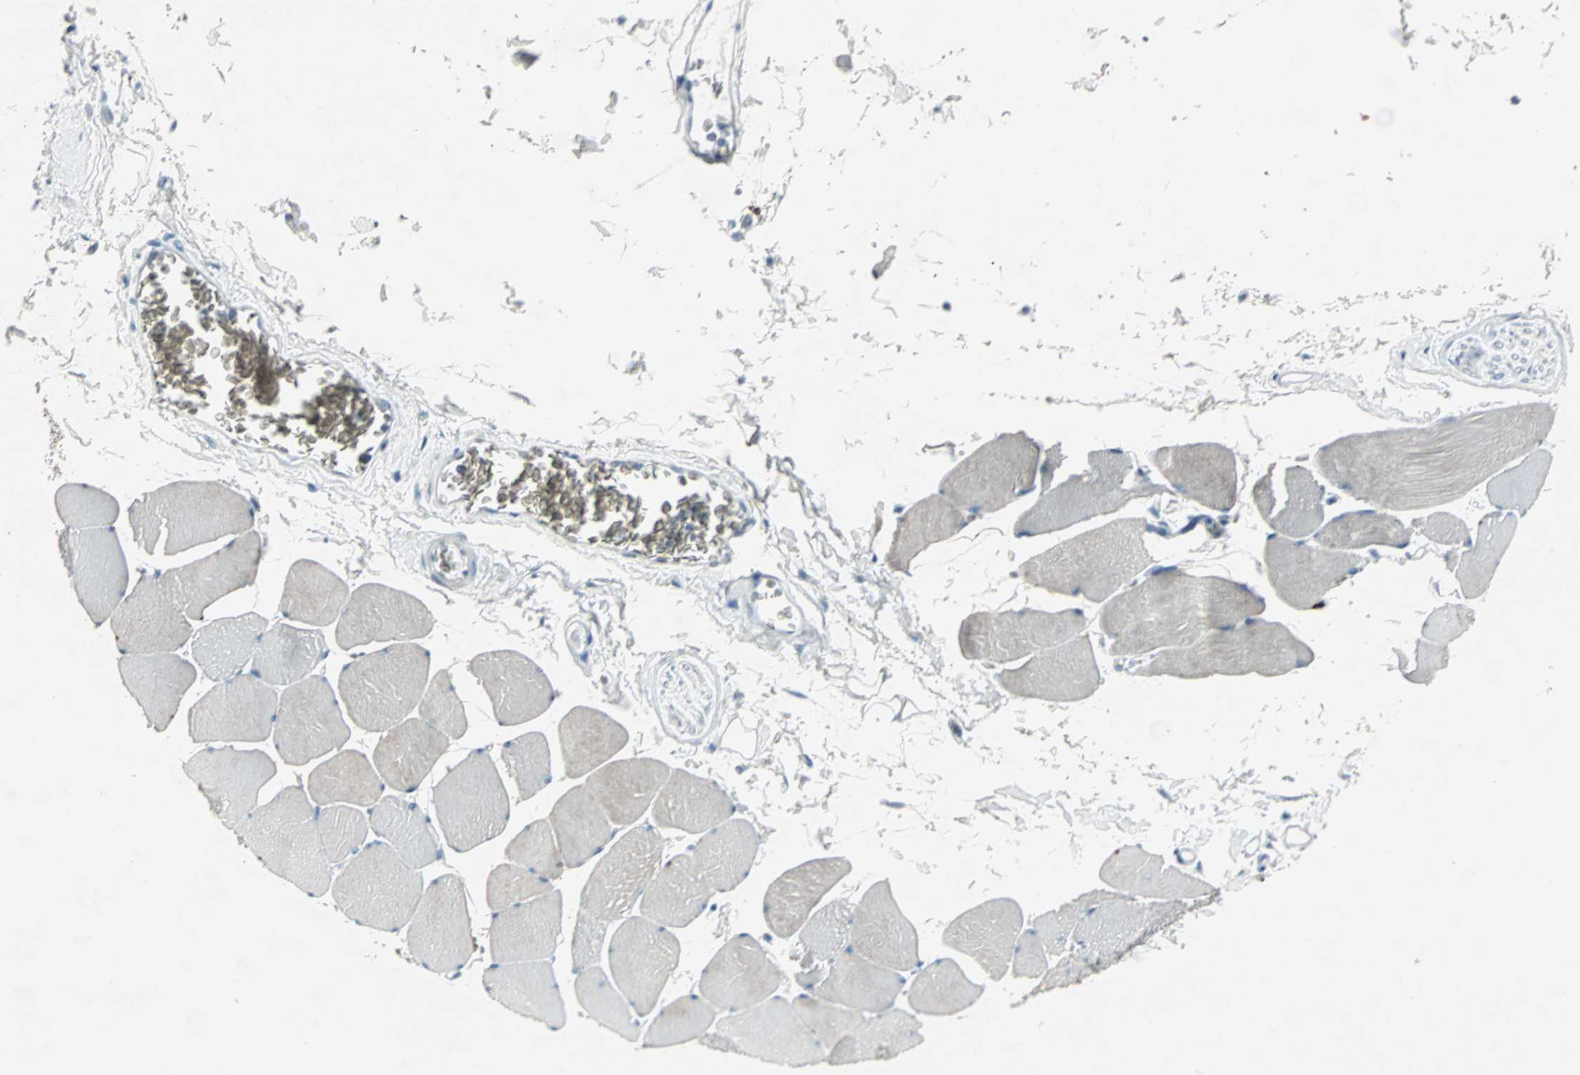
{"staining": {"intensity": "weak", "quantity": "25%-75%", "location": "cytoplasmic/membranous"}, "tissue": "skeletal muscle", "cell_type": "Myocytes", "image_type": "normal", "snomed": [{"axis": "morphology", "description": "Normal tissue, NOS"}, {"axis": "topography", "description": "Skeletal muscle"}], "caption": "Skeletal muscle stained for a protein (brown) displays weak cytoplasmic/membranous positive positivity in approximately 25%-75% of myocytes.", "gene": "LANCL3", "patient": {"sex": "male", "age": 62}}